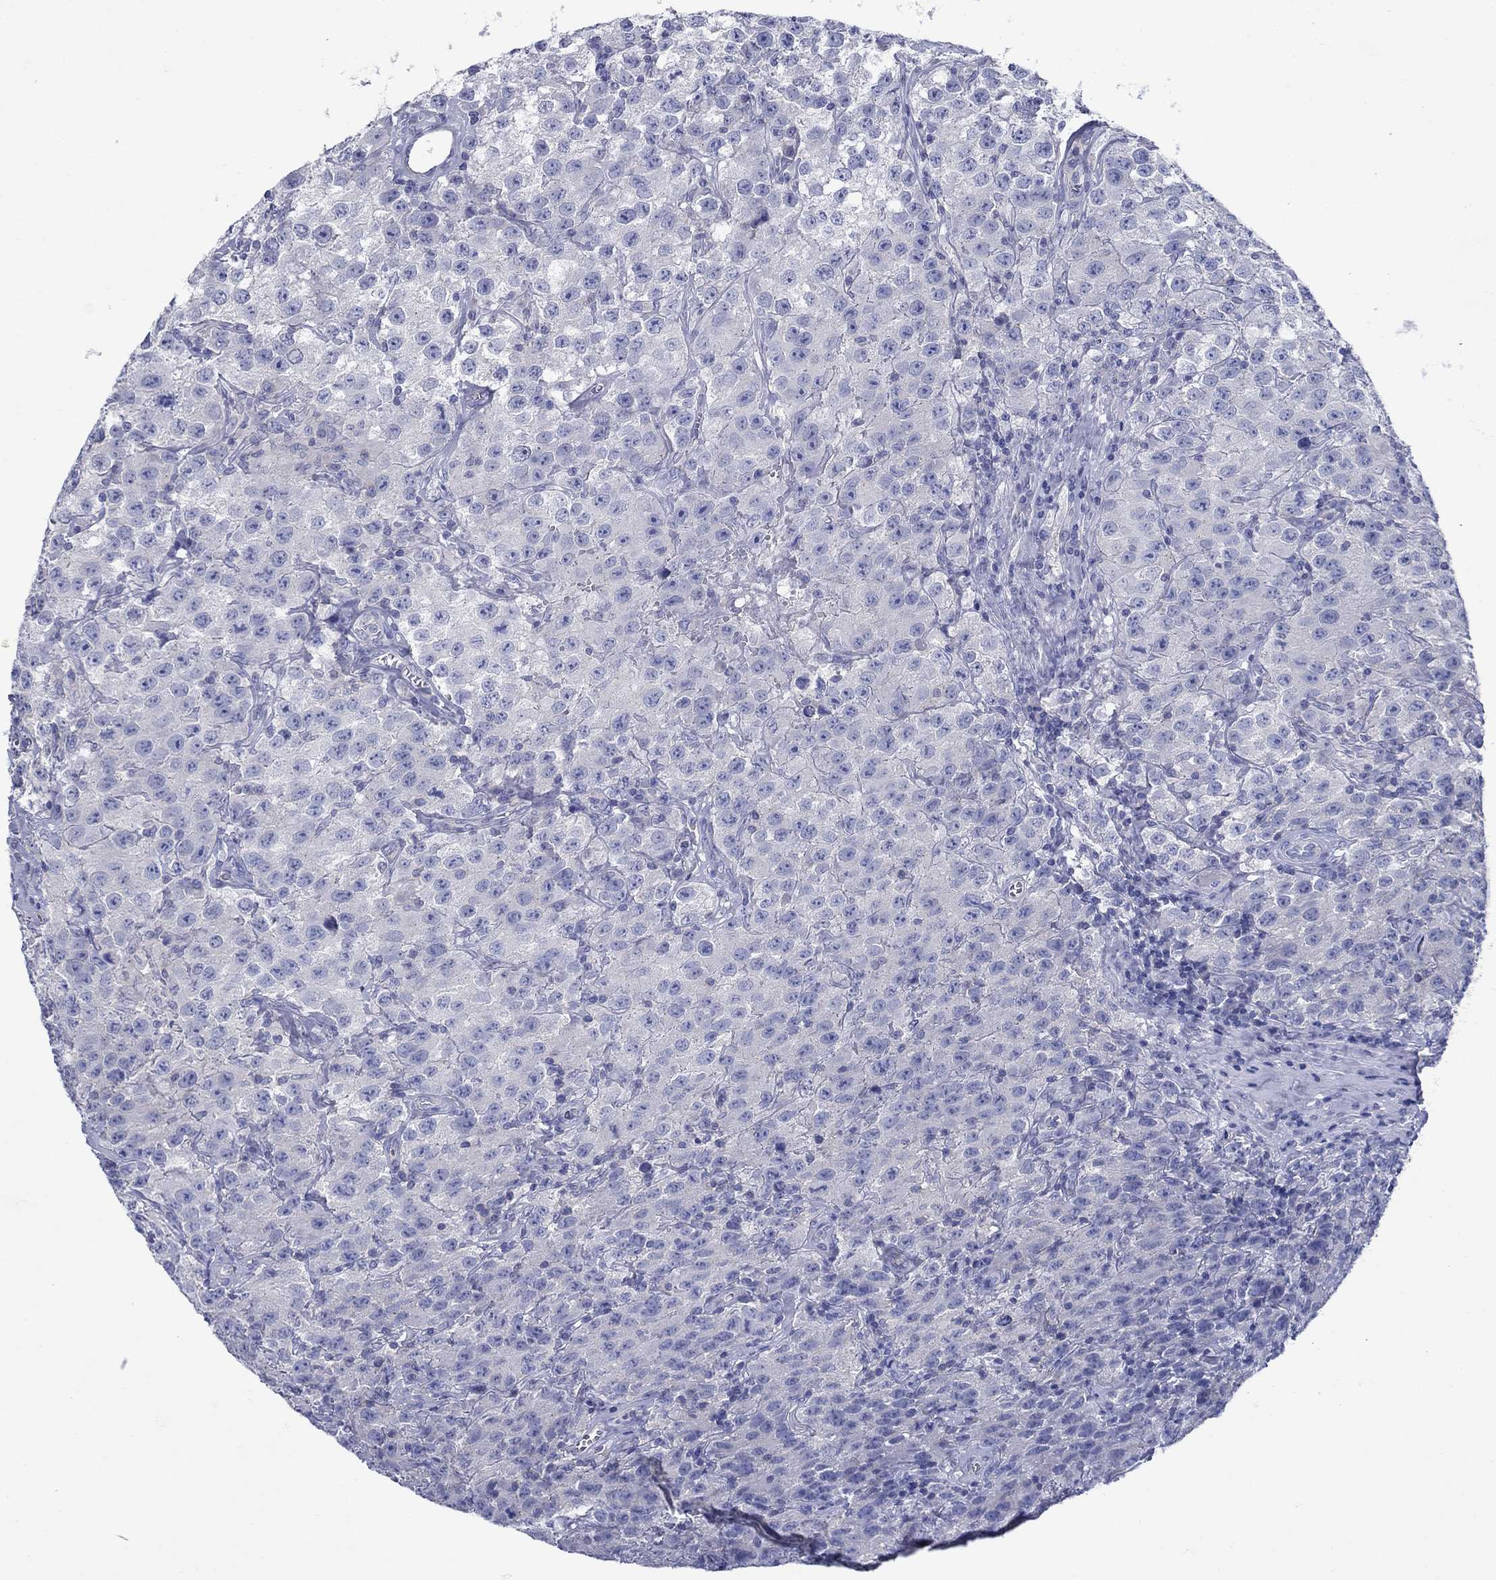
{"staining": {"intensity": "negative", "quantity": "none", "location": "none"}, "tissue": "testis cancer", "cell_type": "Tumor cells", "image_type": "cancer", "snomed": [{"axis": "morphology", "description": "Seminoma, NOS"}, {"axis": "topography", "description": "Testis"}], "caption": "Immunohistochemistry histopathology image of human testis cancer stained for a protein (brown), which demonstrates no staining in tumor cells.", "gene": "SULT2B1", "patient": {"sex": "male", "age": 52}}